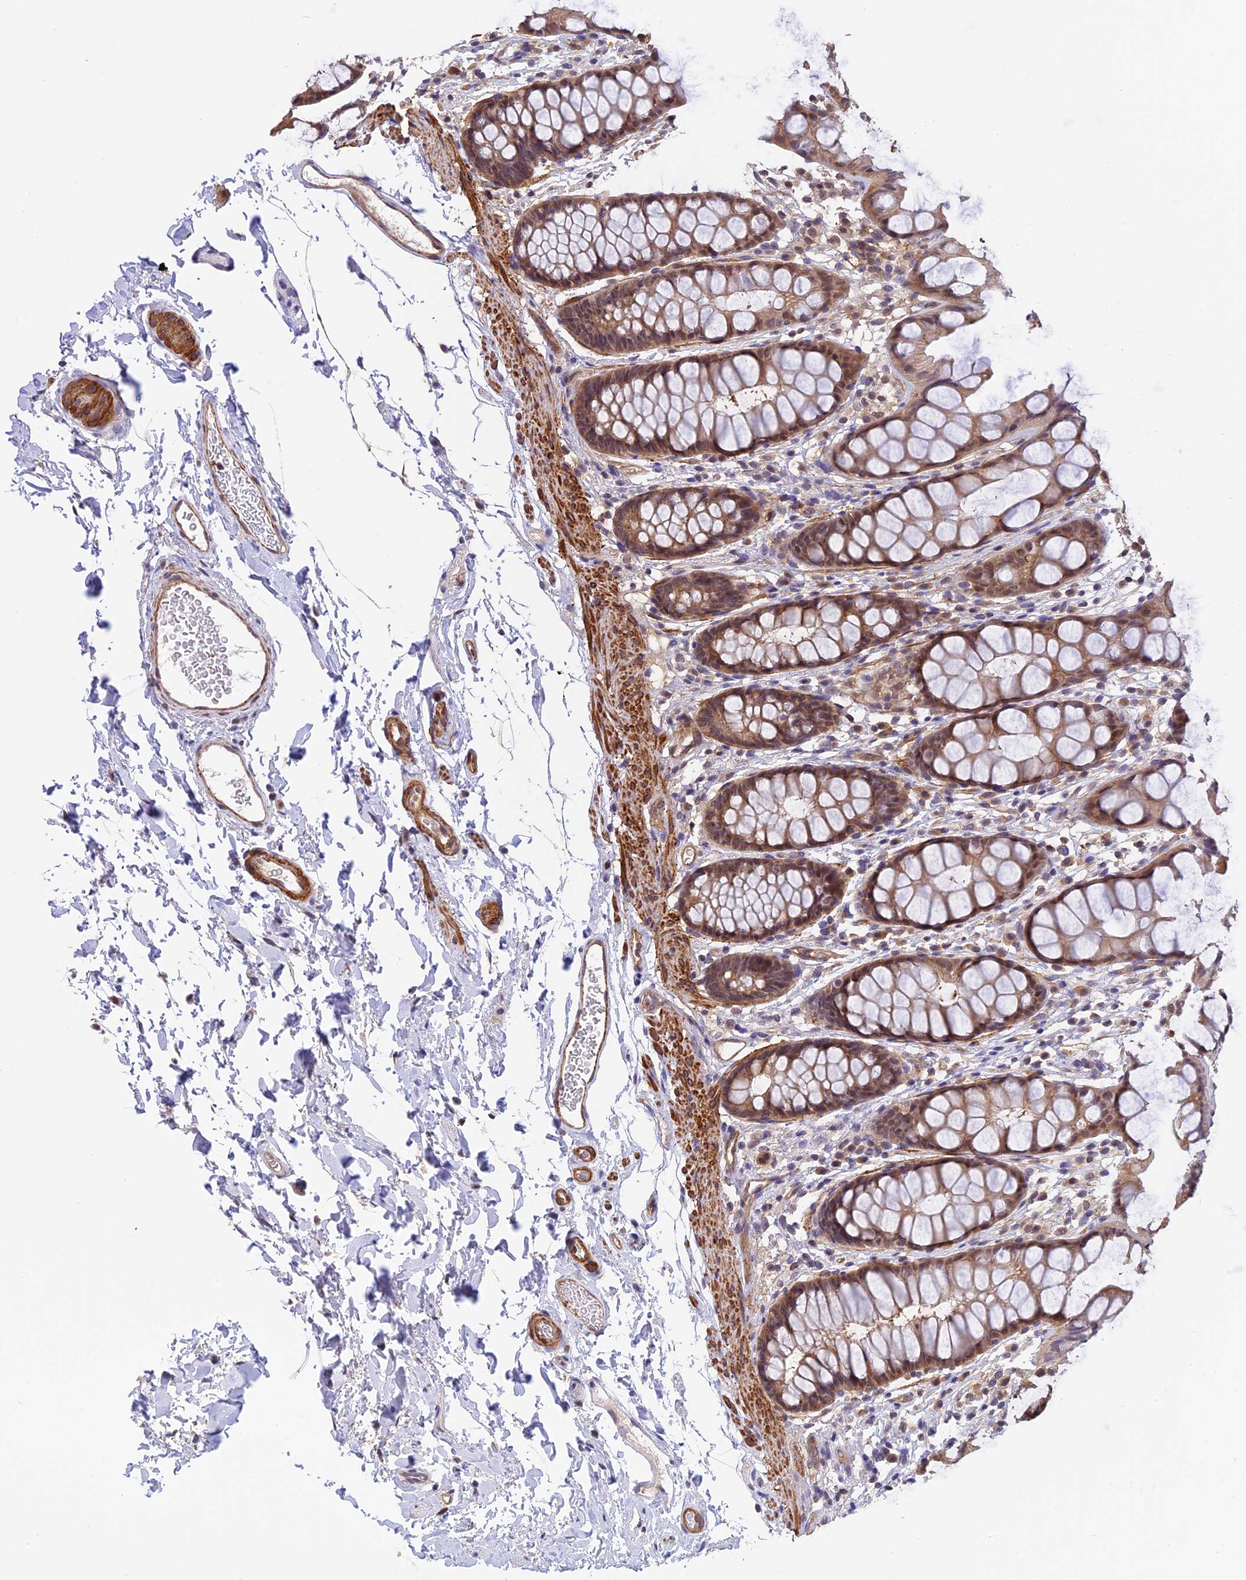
{"staining": {"intensity": "moderate", "quantity": ">75%", "location": "cytoplasmic/membranous,nuclear"}, "tissue": "rectum", "cell_type": "Glandular cells", "image_type": "normal", "snomed": [{"axis": "morphology", "description": "Normal tissue, NOS"}, {"axis": "topography", "description": "Rectum"}], "caption": "Brown immunohistochemical staining in unremarkable rectum displays moderate cytoplasmic/membranous,nuclear expression in approximately >75% of glandular cells. (brown staining indicates protein expression, while blue staining denotes nuclei).", "gene": "PSMB3", "patient": {"sex": "female", "age": 65}}